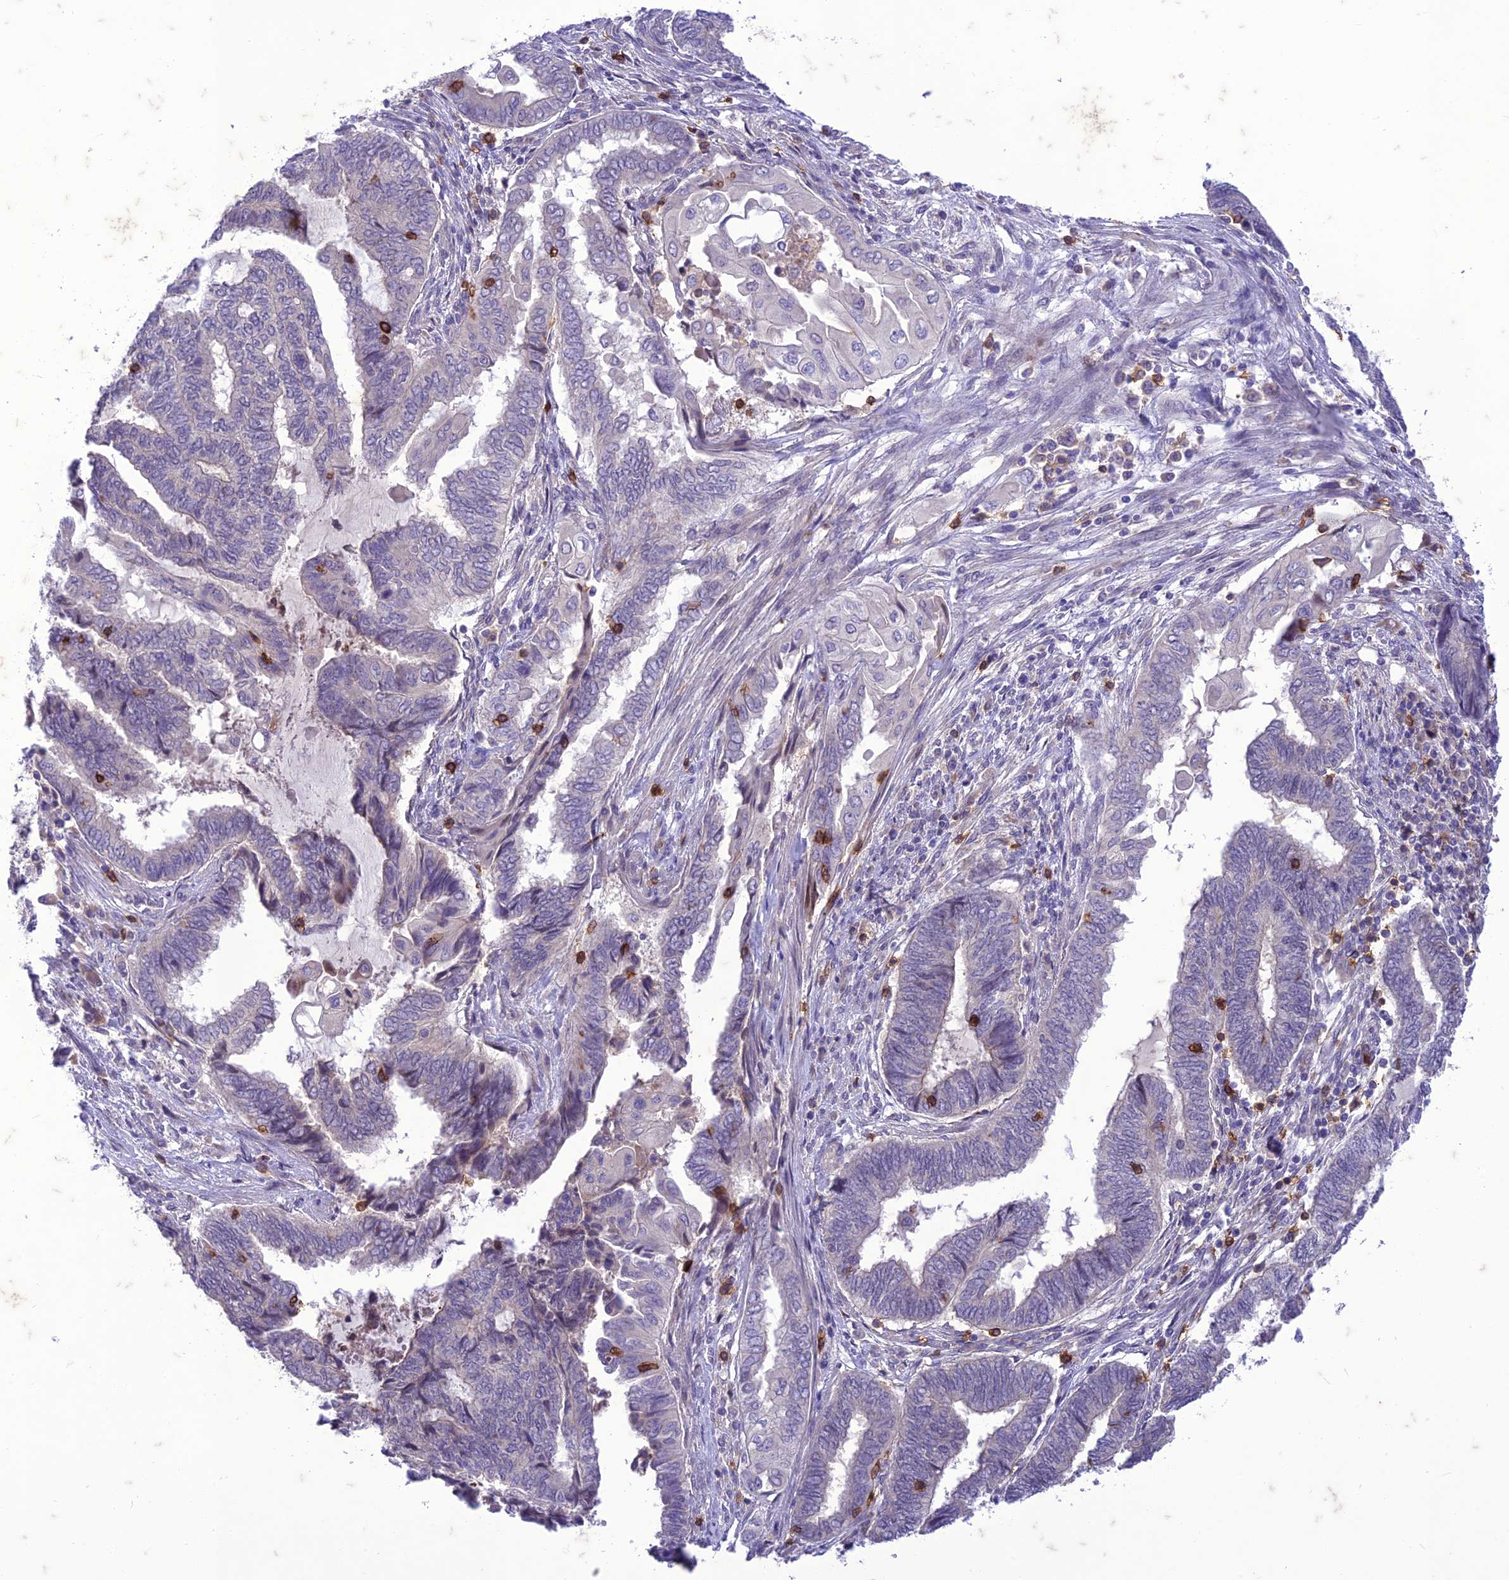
{"staining": {"intensity": "negative", "quantity": "none", "location": "none"}, "tissue": "endometrial cancer", "cell_type": "Tumor cells", "image_type": "cancer", "snomed": [{"axis": "morphology", "description": "Adenocarcinoma, NOS"}, {"axis": "topography", "description": "Uterus"}, {"axis": "topography", "description": "Endometrium"}], "caption": "DAB immunohistochemical staining of human adenocarcinoma (endometrial) reveals no significant positivity in tumor cells.", "gene": "ITGAE", "patient": {"sex": "female", "age": 70}}